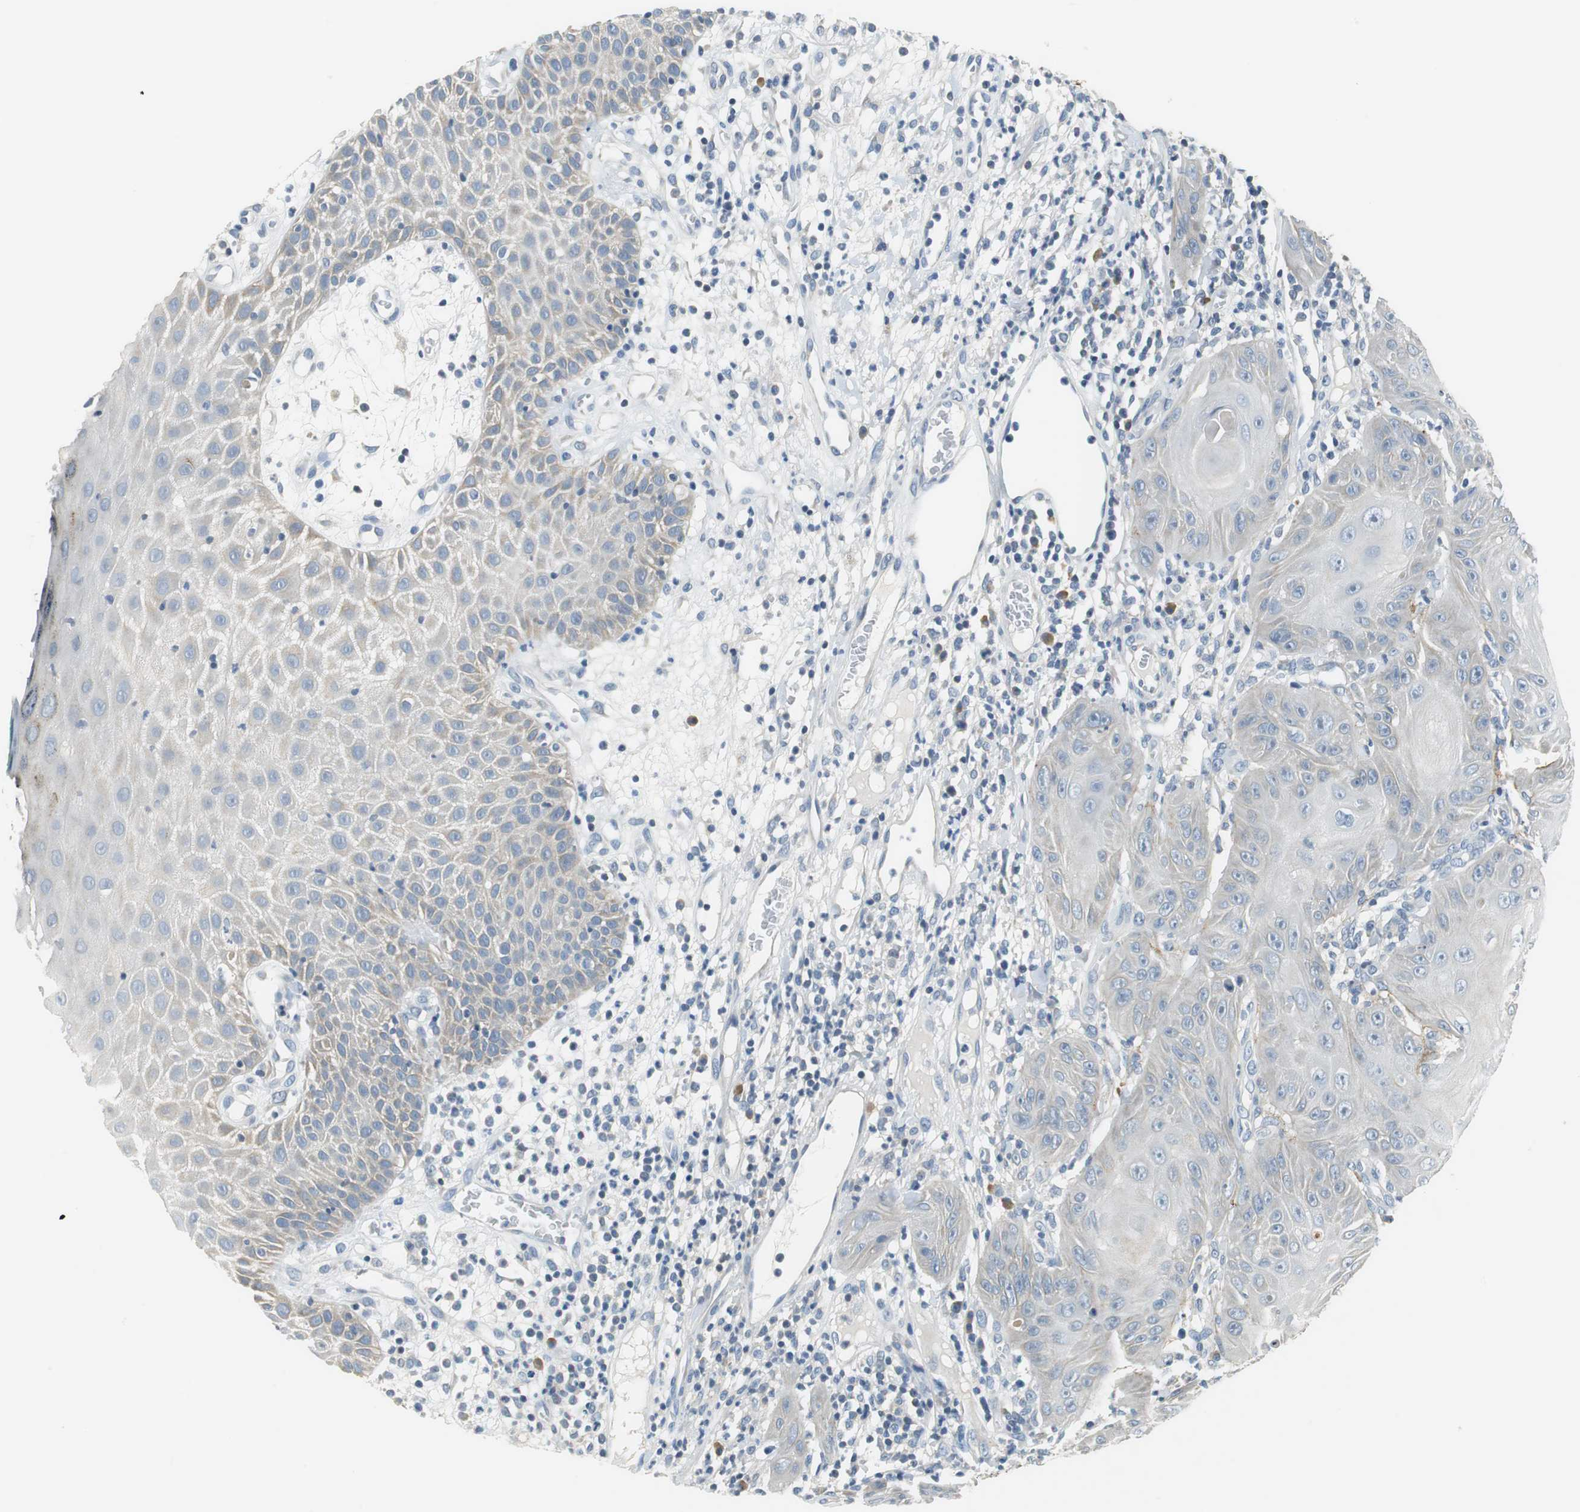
{"staining": {"intensity": "weak", "quantity": "<25%", "location": "cytoplasmic/membranous"}, "tissue": "skin cancer", "cell_type": "Tumor cells", "image_type": "cancer", "snomed": [{"axis": "morphology", "description": "Squamous cell carcinoma, NOS"}, {"axis": "topography", "description": "Skin"}], "caption": "The IHC micrograph has no significant positivity in tumor cells of skin cancer tissue.", "gene": "GLCCI1", "patient": {"sex": "female", "age": 78}}